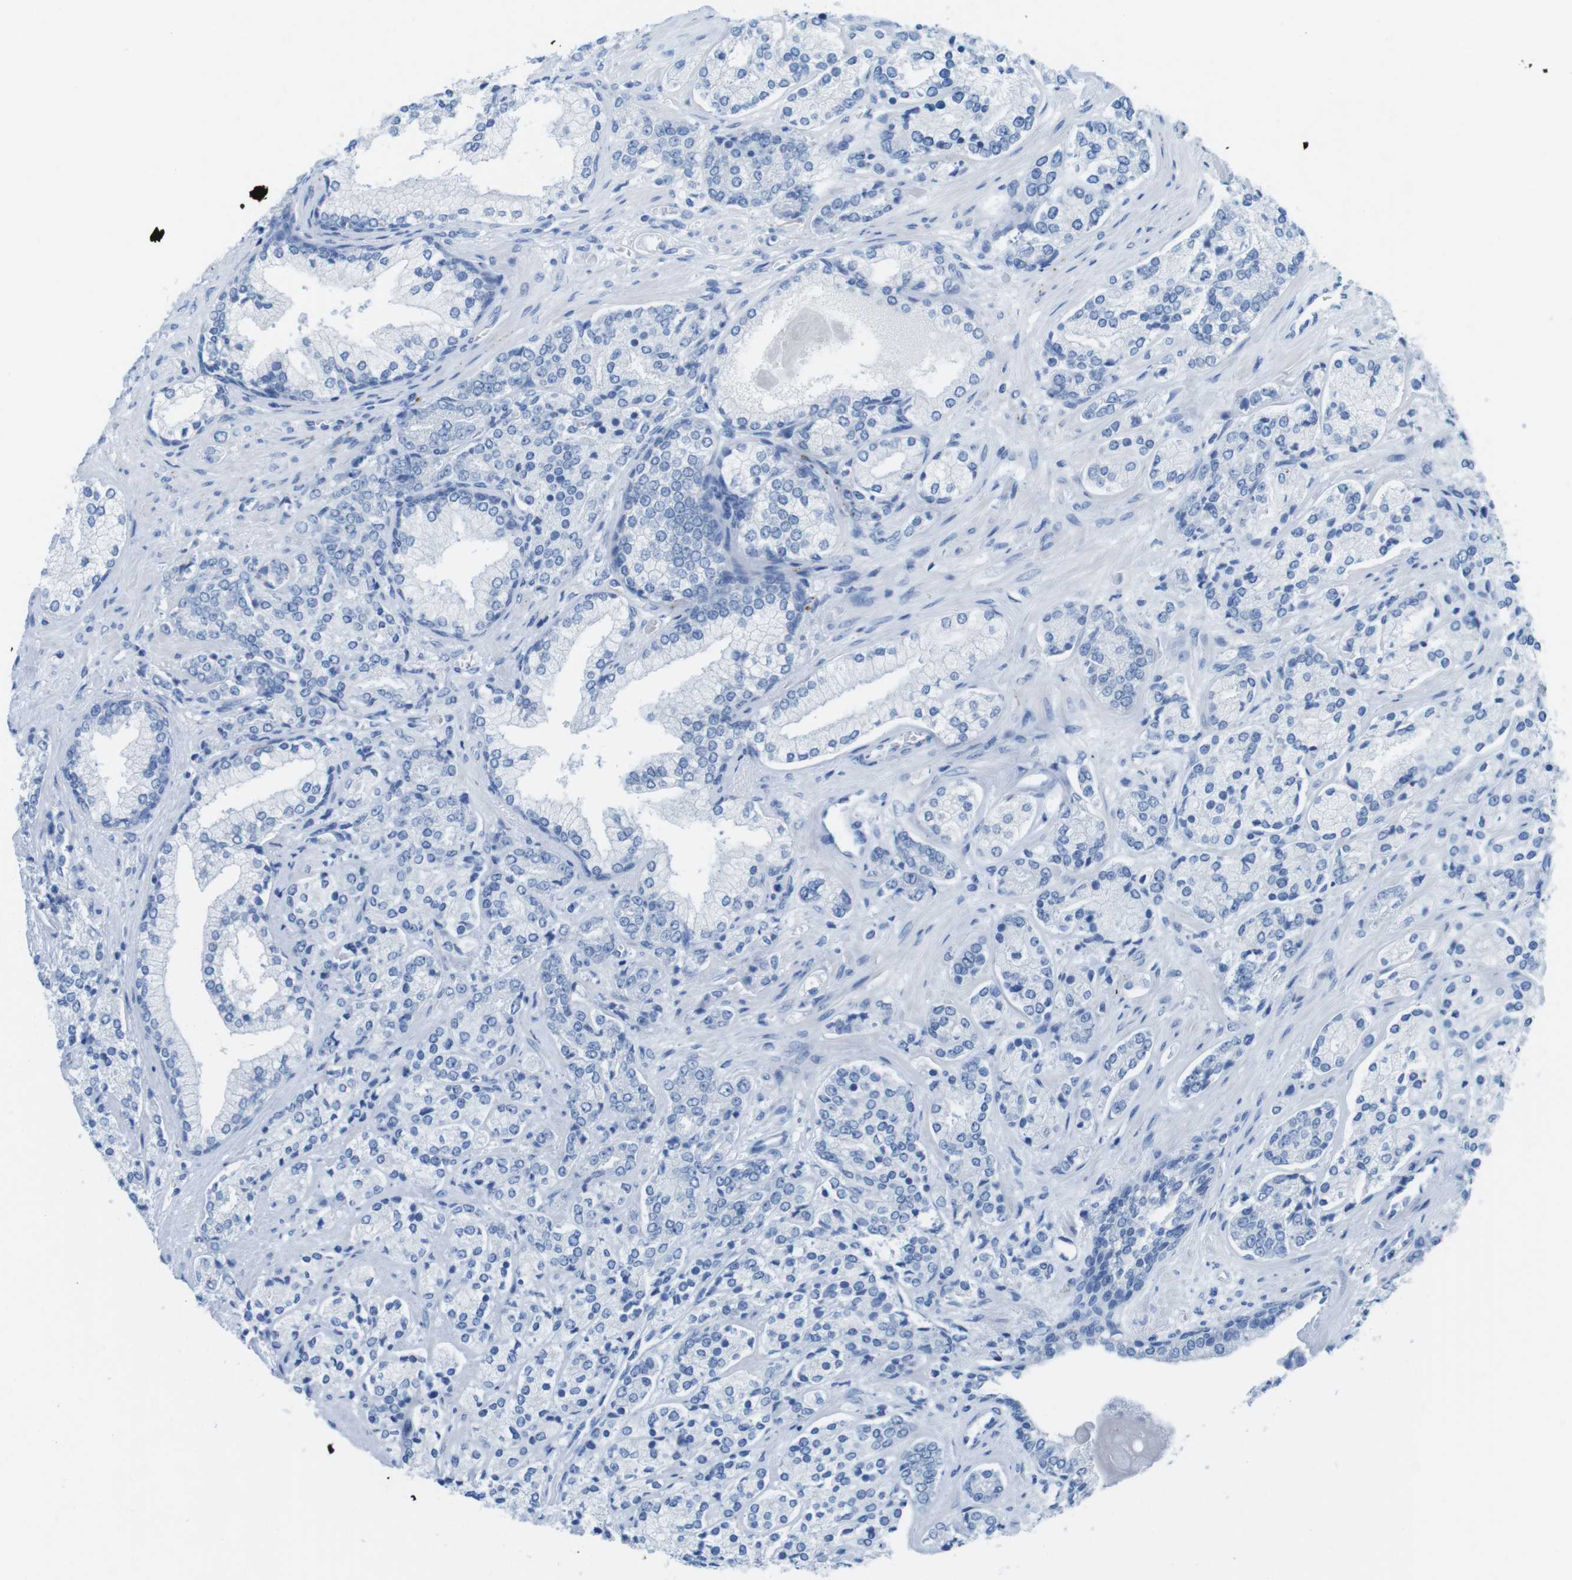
{"staining": {"intensity": "negative", "quantity": "none", "location": "none"}, "tissue": "prostate cancer", "cell_type": "Tumor cells", "image_type": "cancer", "snomed": [{"axis": "morphology", "description": "Adenocarcinoma, High grade"}, {"axis": "topography", "description": "Prostate"}], "caption": "There is no significant staining in tumor cells of prostate cancer (high-grade adenocarcinoma).", "gene": "GAP43", "patient": {"sex": "male", "age": 71}}